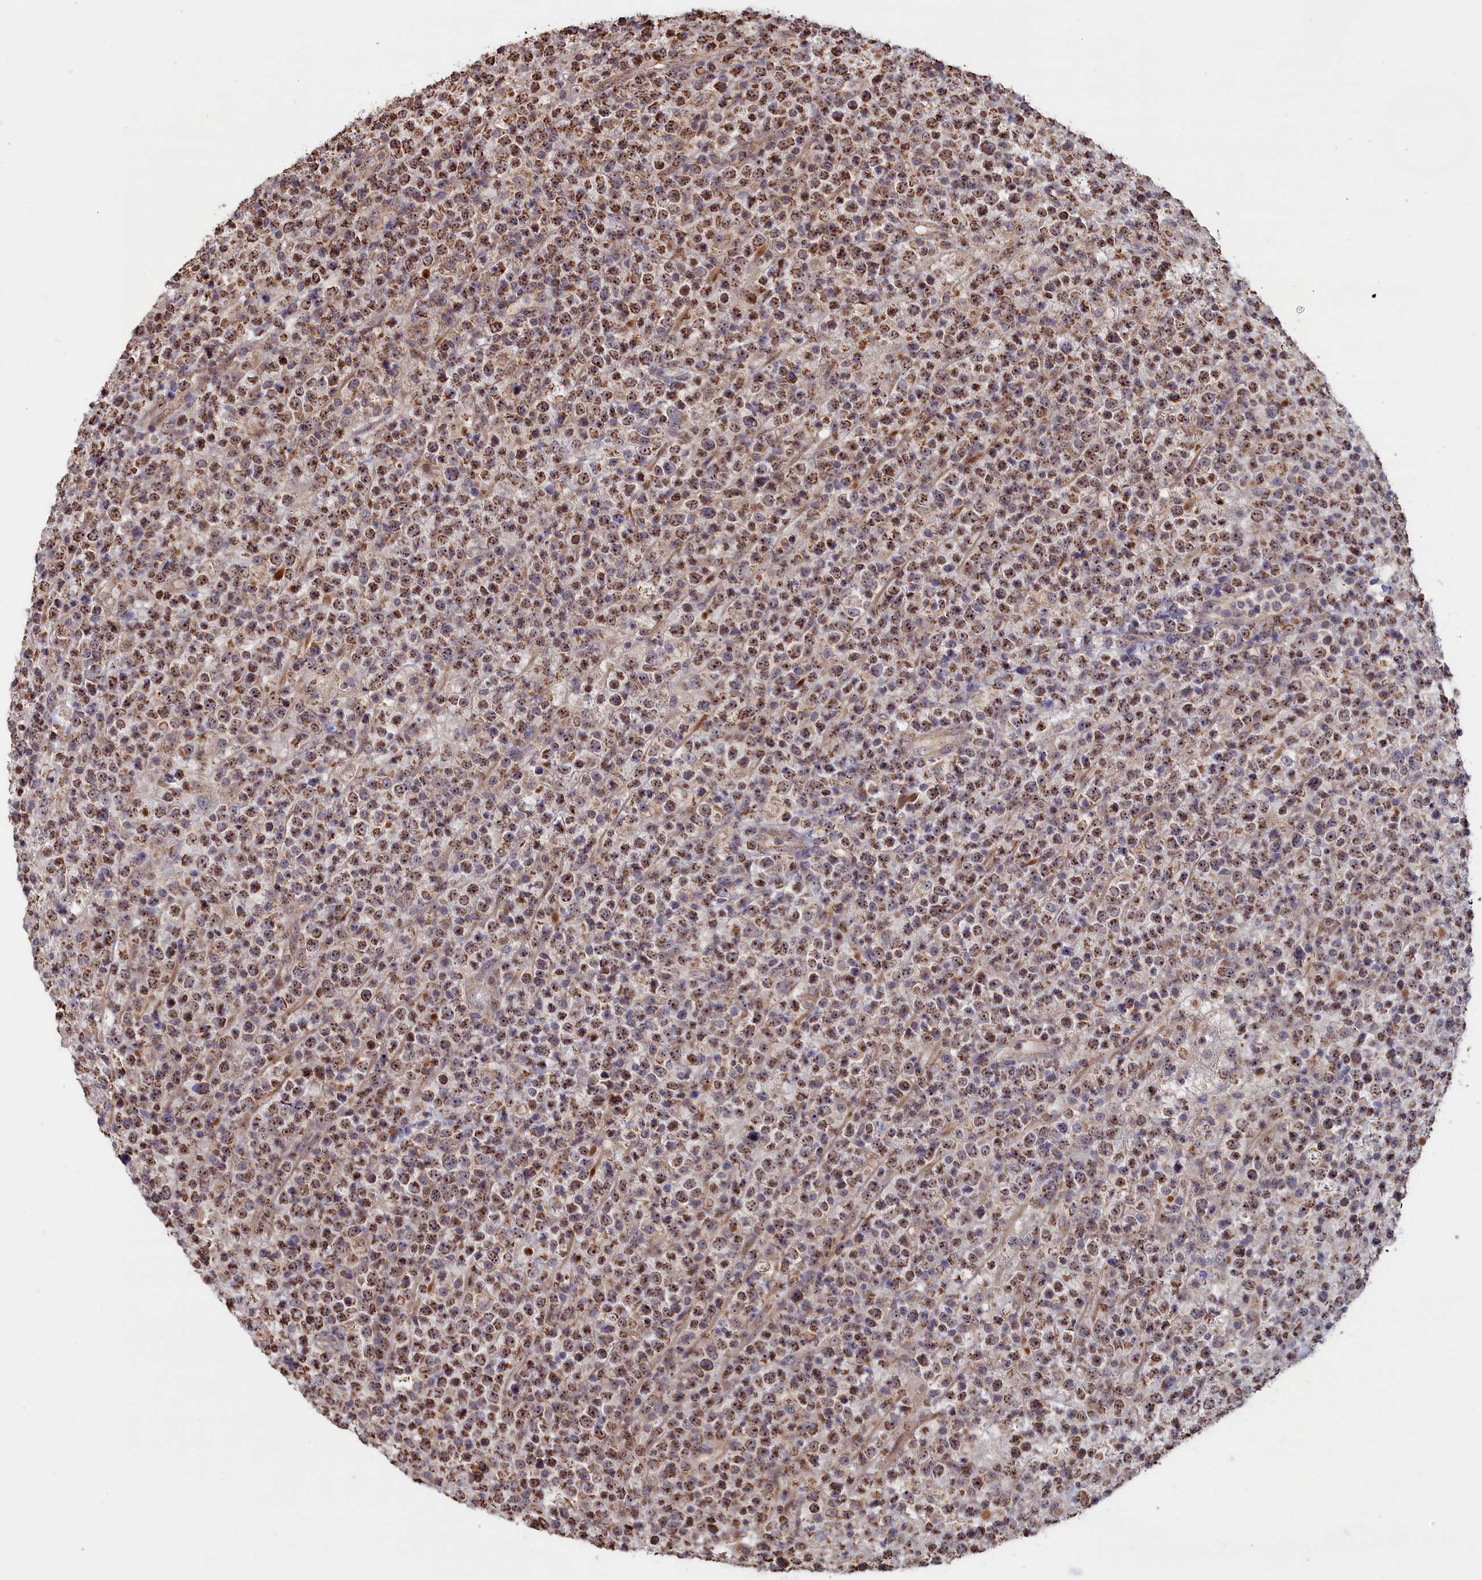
{"staining": {"intensity": "moderate", "quantity": ">75%", "location": "cytoplasmic/membranous,nuclear"}, "tissue": "lymphoma", "cell_type": "Tumor cells", "image_type": "cancer", "snomed": [{"axis": "morphology", "description": "Malignant lymphoma, non-Hodgkin's type, High grade"}, {"axis": "topography", "description": "Colon"}], "caption": "Tumor cells show medium levels of moderate cytoplasmic/membranous and nuclear expression in approximately >75% of cells in human lymphoma. Immunohistochemistry stains the protein of interest in brown and the nuclei are stained blue.", "gene": "ZNF816", "patient": {"sex": "female", "age": 53}}